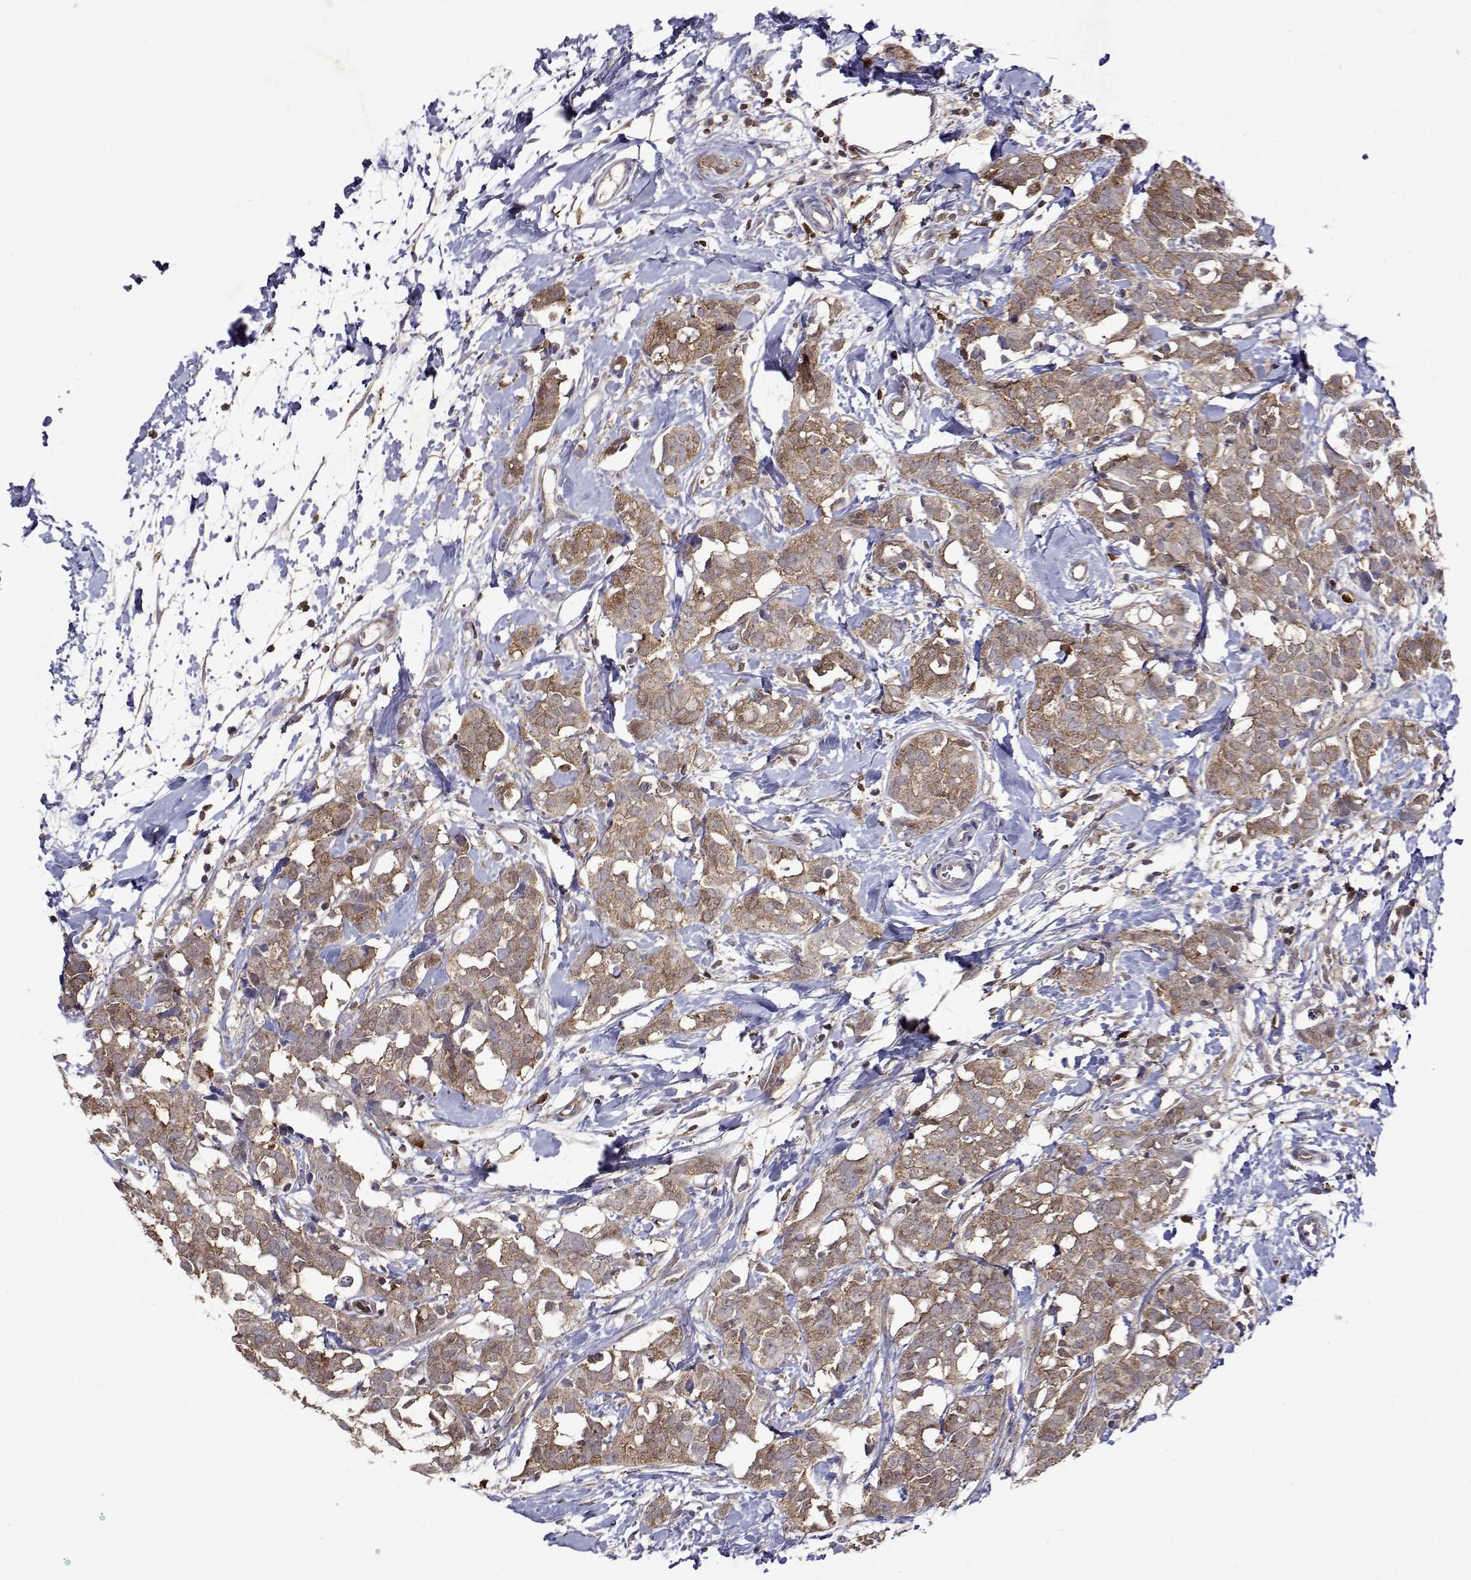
{"staining": {"intensity": "weak", "quantity": ">75%", "location": "cytoplasmic/membranous"}, "tissue": "breast cancer", "cell_type": "Tumor cells", "image_type": "cancer", "snomed": [{"axis": "morphology", "description": "Duct carcinoma"}, {"axis": "topography", "description": "Breast"}], "caption": "IHC of human breast cancer reveals low levels of weak cytoplasmic/membranous expression in approximately >75% of tumor cells. (Brightfield microscopy of DAB IHC at high magnification).", "gene": "APAF1", "patient": {"sex": "female", "age": 40}}